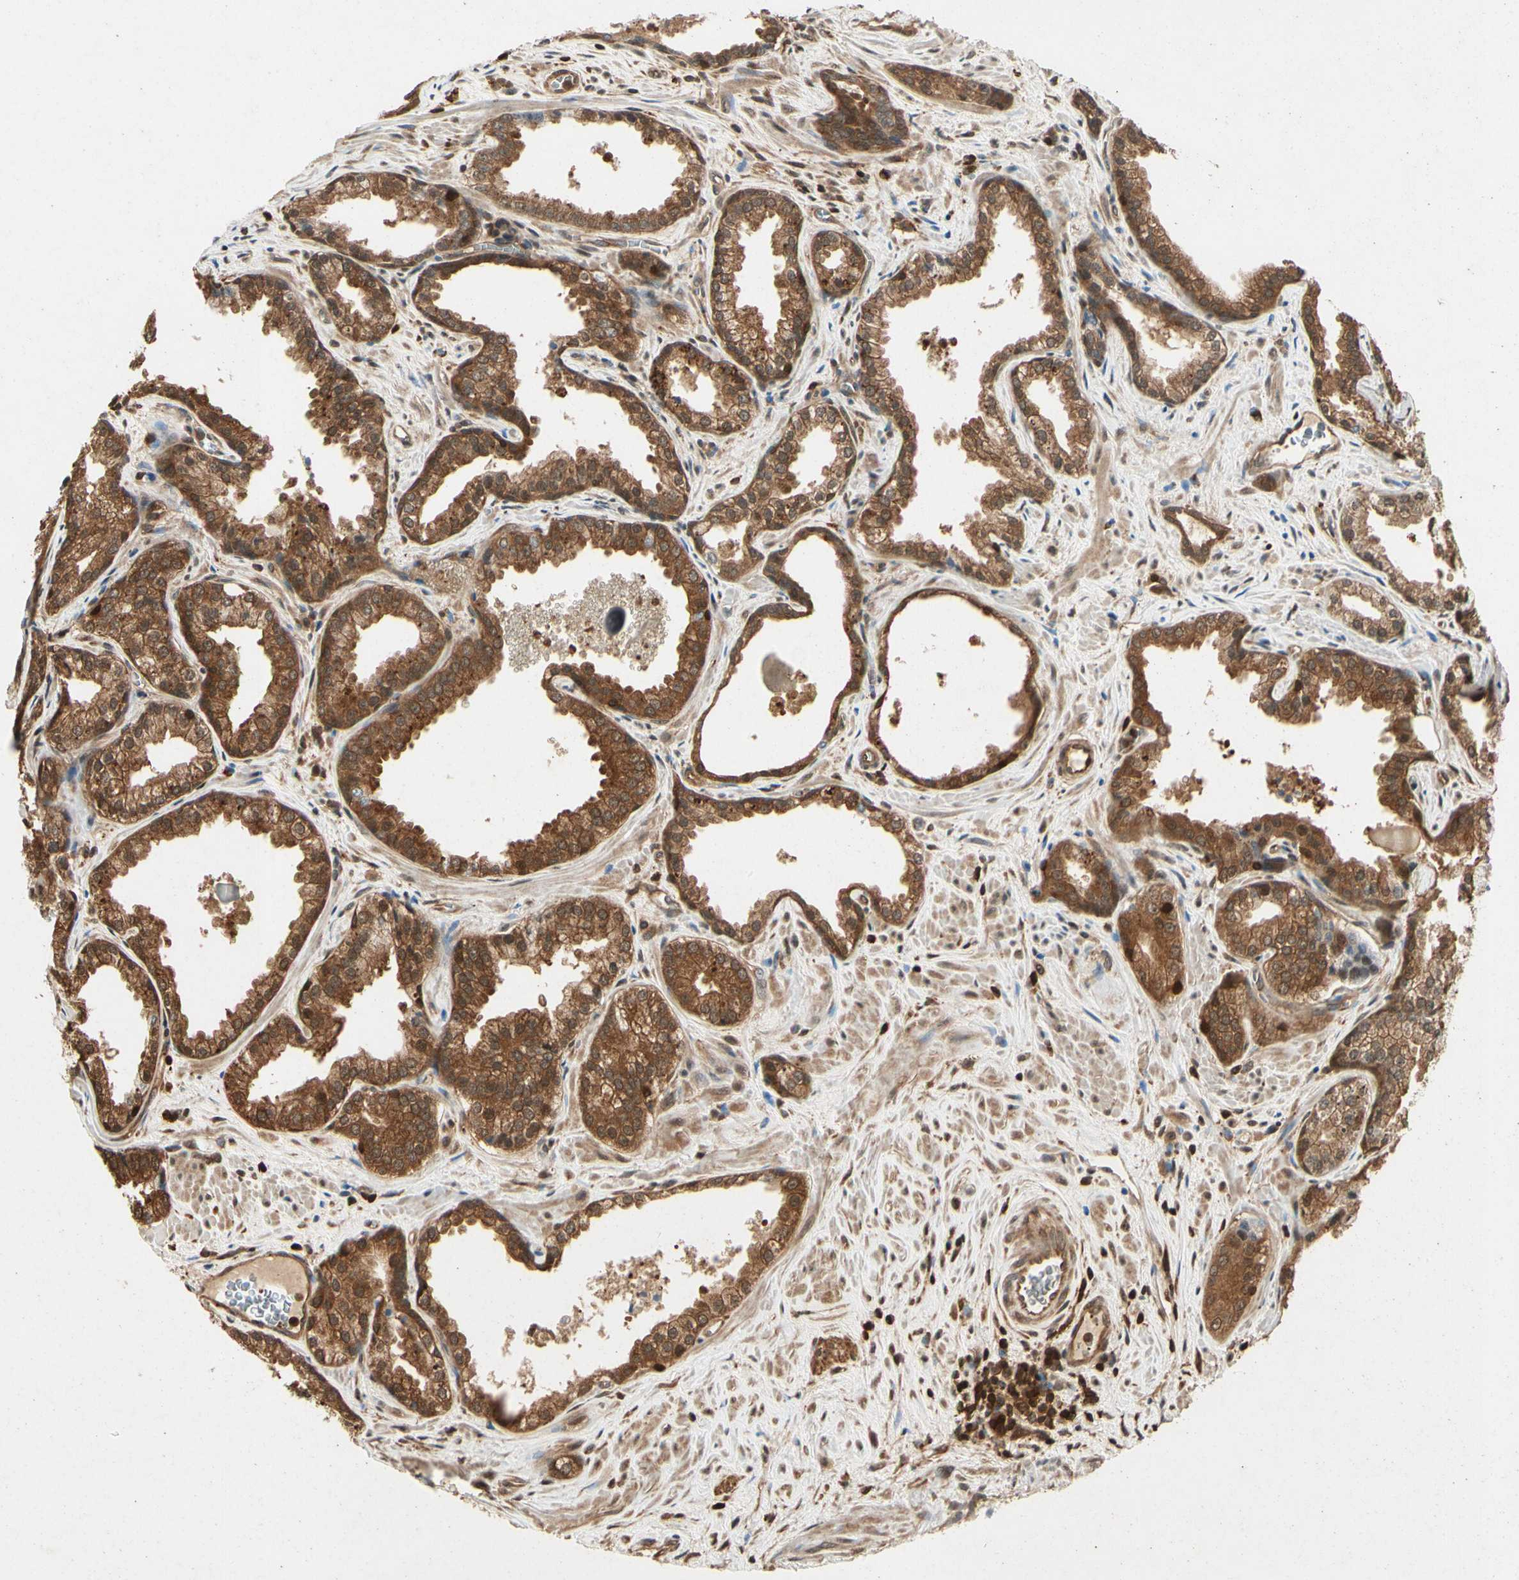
{"staining": {"intensity": "moderate", "quantity": ">75%", "location": "cytoplasmic/membranous"}, "tissue": "prostate cancer", "cell_type": "Tumor cells", "image_type": "cancer", "snomed": [{"axis": "morphology", "description": "Adenocarcinoma, Low grade"}, {"axis": "topography", "description": "Prostate"}], "caption": "Protein expression analysis of human prostate cancer reveals moderate cytoplasmic/membranous staining in about >75% of tumor cells.", "gene": "YWHAQ", "patient": {"sex": "male", "age": 60}}